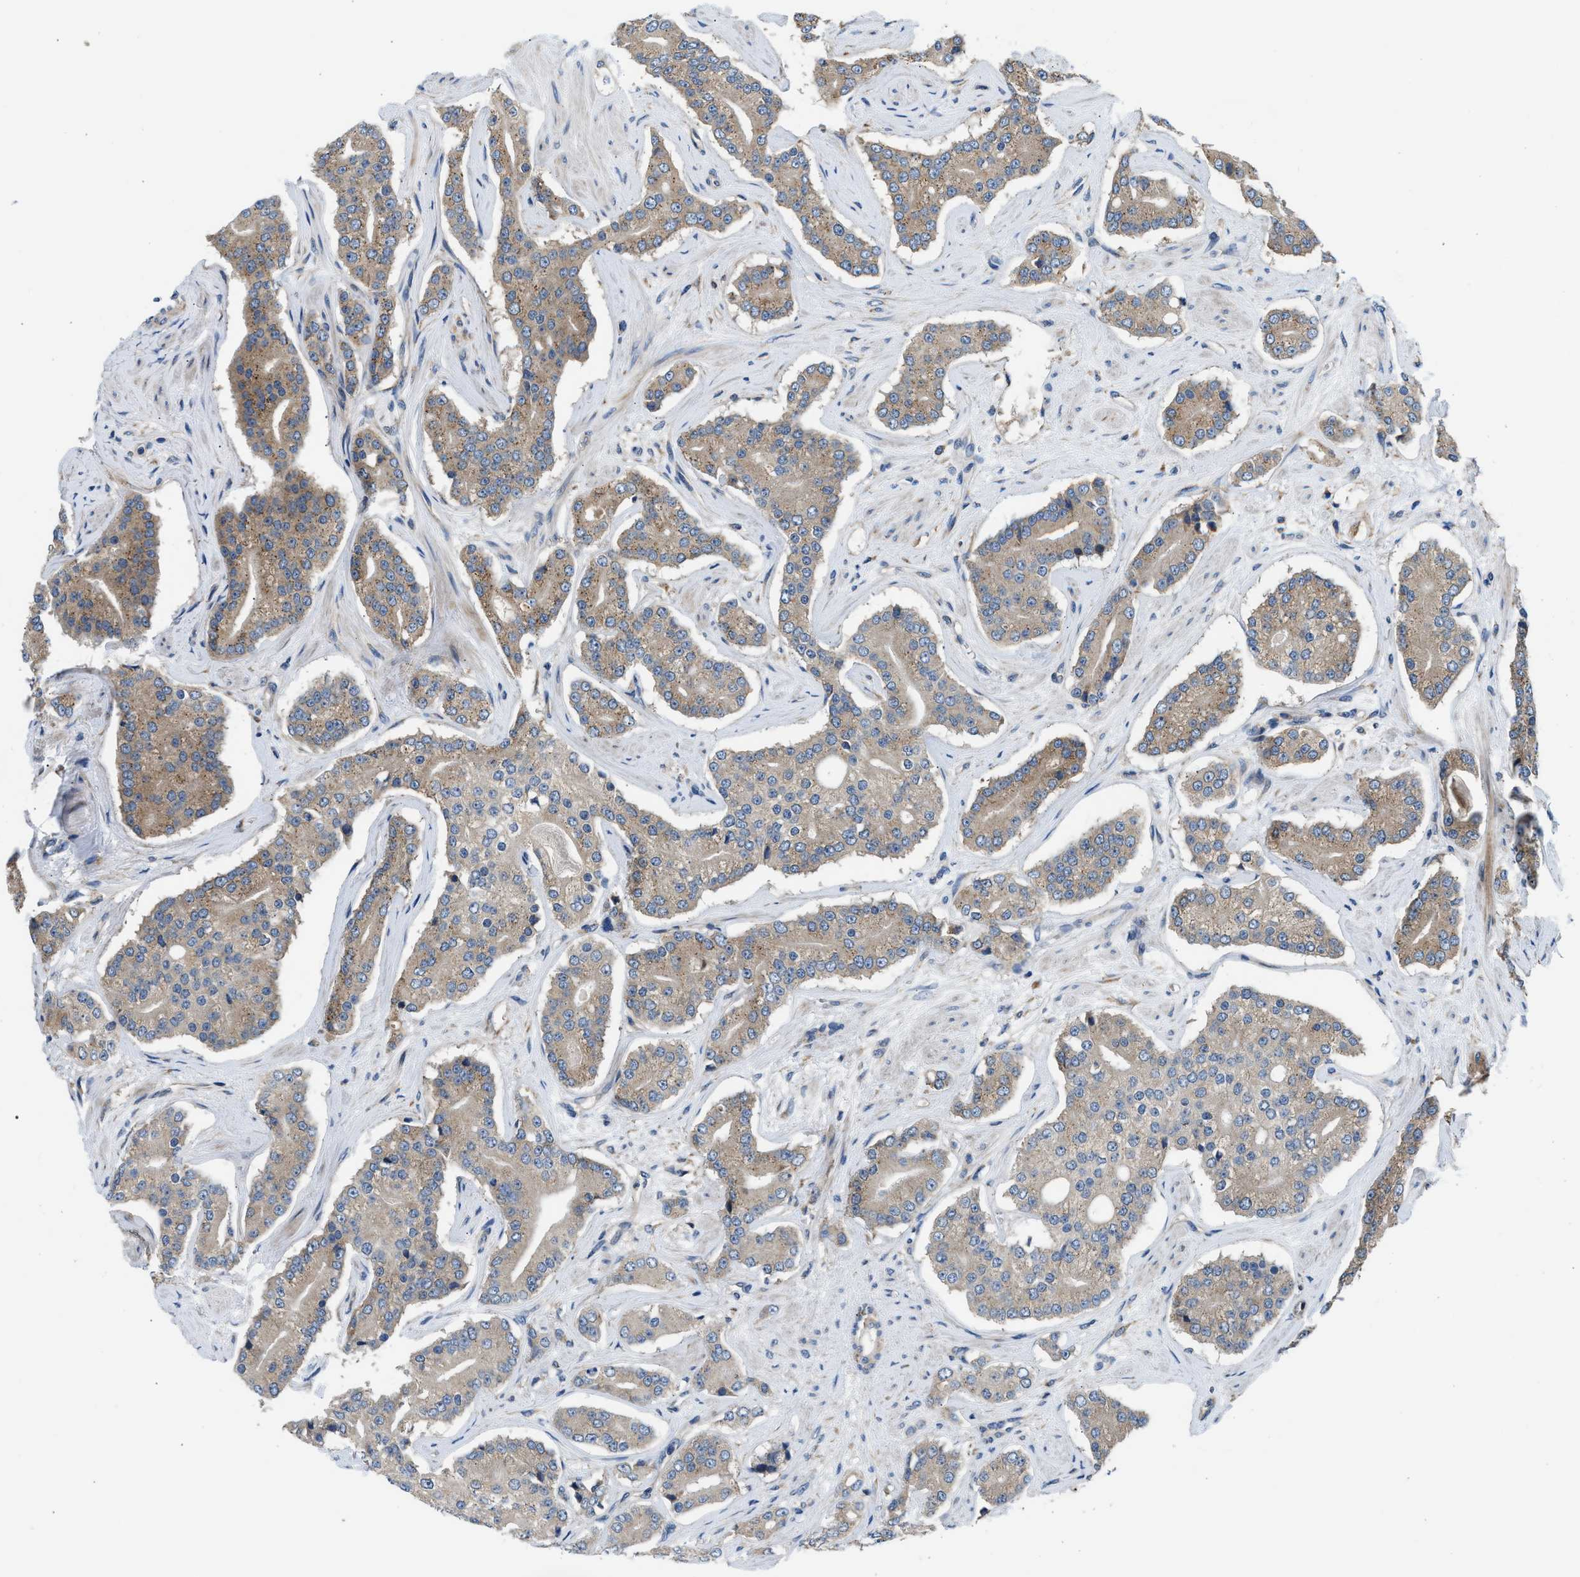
{"staining": {"intensity": "moderate", "quantity": ">75%", "location": "cytoplasmic/membranous"}, "tissue": "prostate cancer", "cell_type": "Tumor cells", "image_type": "cancer", "snomed": [{"axis": "morphology", "description": "Adenocarcinoma, High grade"}, {"axis": "topography", "description": "Prostate"}], "caption": "Immunohistochemistry (DAB) staining of human high-grade adenocarcinoma (prostate) displays moderate cytoplasmic/membranous protein positivity in approximately >75% of tumor cells.", "gene": "LPIN2", "patient": {"sex": "male", "age": 71}}